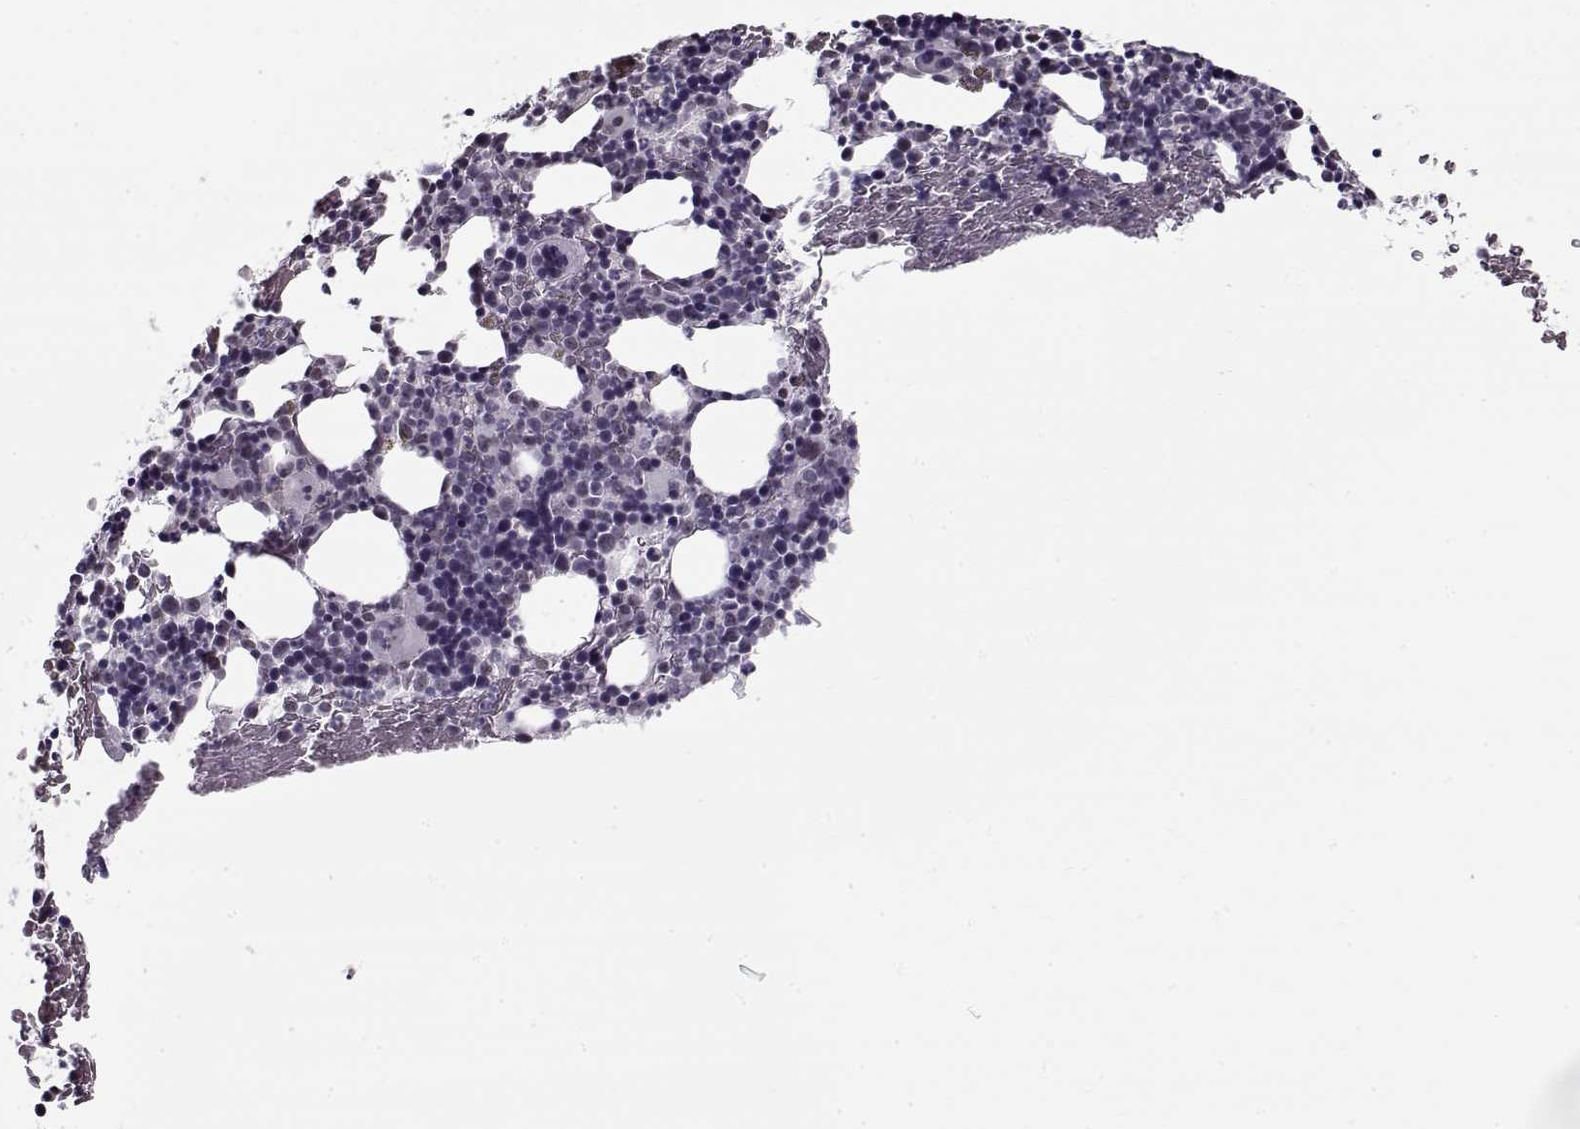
{"staining": {"intensity": "negative", "quantity": "none", "location": "none"}, "tissue": "bone marrow", "cell_type": "Hematopoietic cells", "image_type": "normal", "snomed": [{"axis": "morphology", "description": "Normal tissue, NOS"}, {"axis": "topography", "description": "Bone marrow"}], "caption": "Immunohistochemistry (IHC) histopathology image of normal human bone marrow stained for a protein (brown), which demonstrates no staining in hematopoietic cells. (DAB IHC visualized using brightfield microscopy, high magnification).", "gene": "PRMT8", "patient": {"sex": "male", "age": 72}}